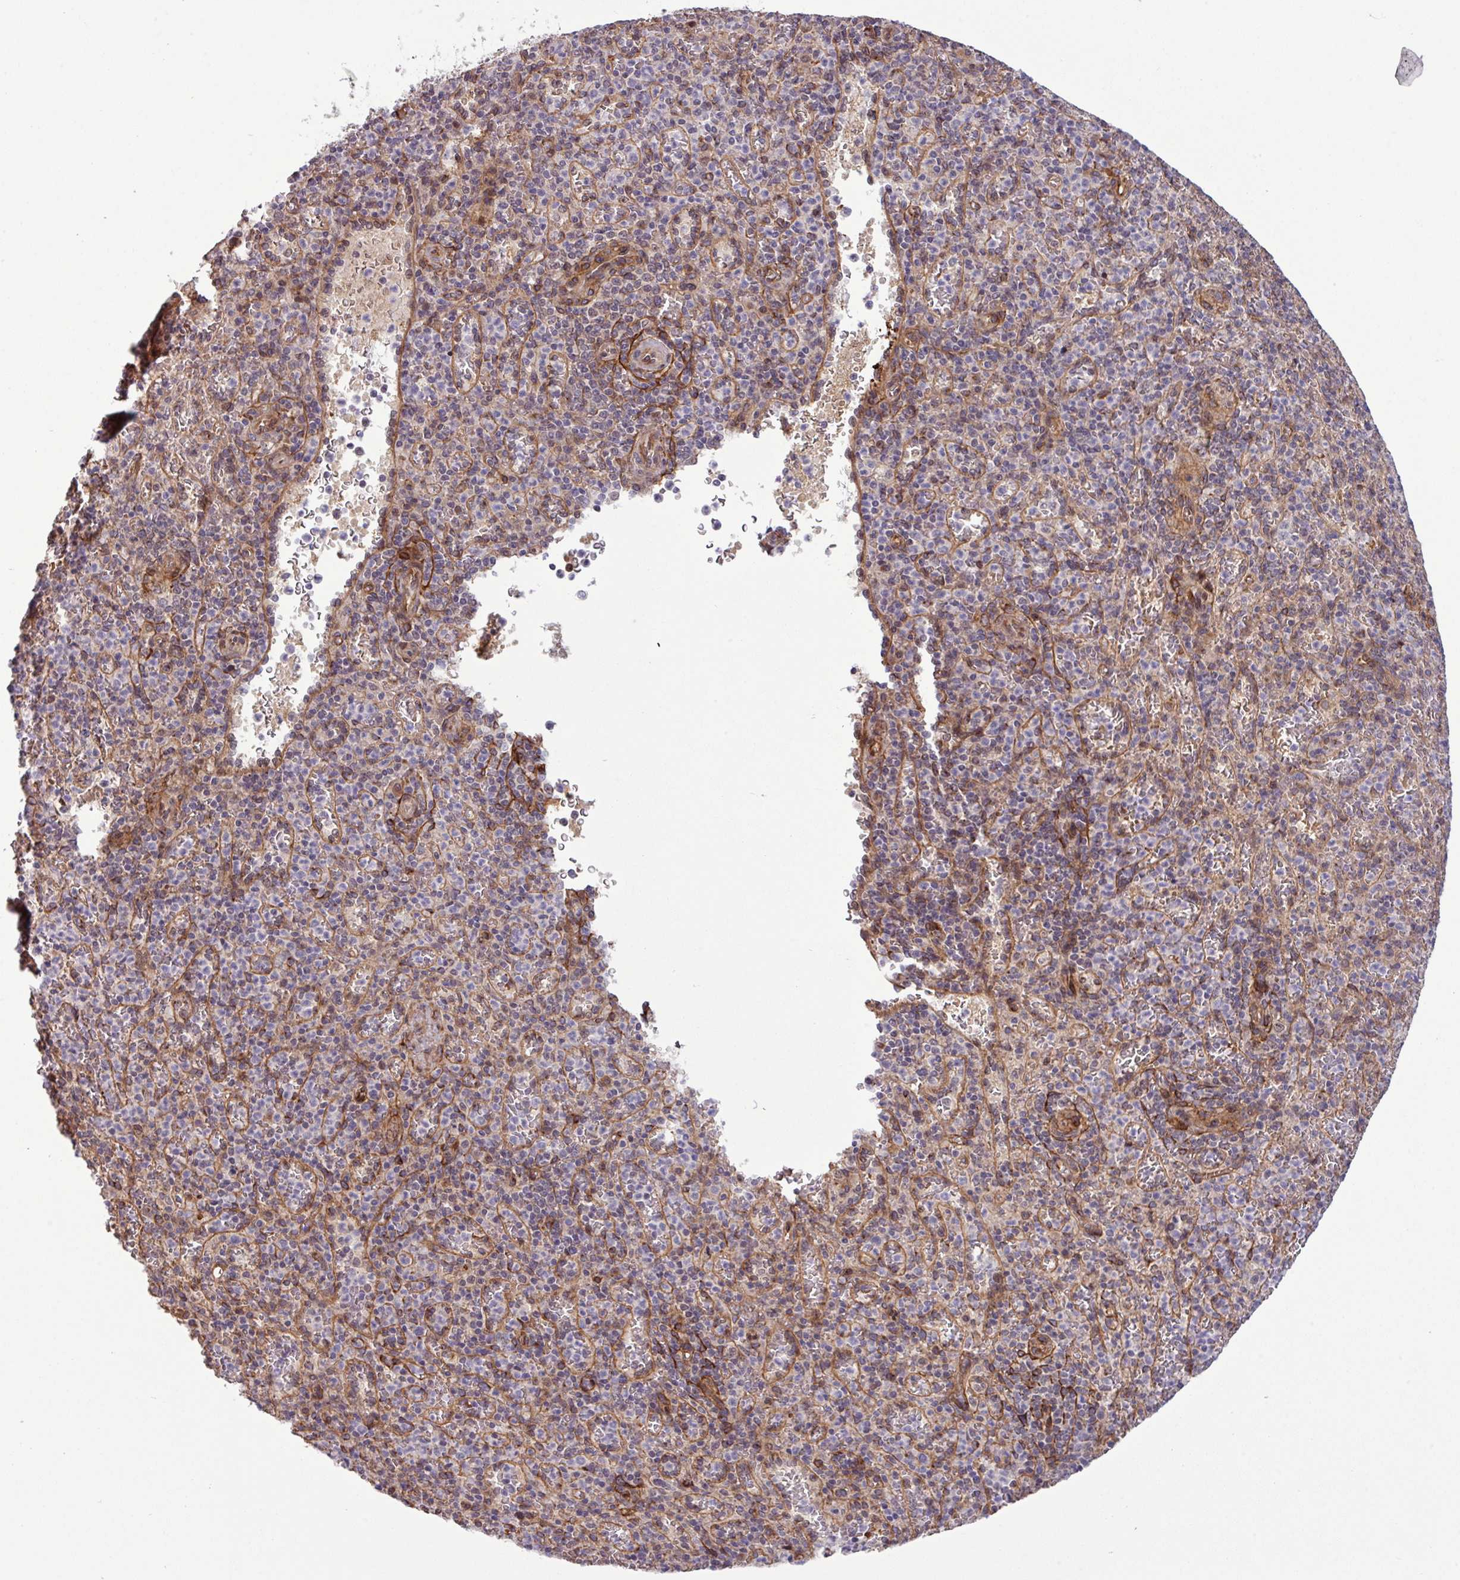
{"staining": {"intensity": "negative", "quantity": "none", "location": "none"}, "tissue": "spleen", "cell_type": "Cells in red pulp", "image_type": "normal", "snomed": [{"axis": "morphology", "description": "Normal tissue, NOS"}, {"axis": "topography", "description": "Spleen"}], "caption": "DAB (3,3'-diaminobenzidine) immunohistochemical staining of unremarkable spleen reveals no significant expression in cells in red pulp.", "gene": "C7orf50", "patient": {"sex": "female", "age": 74}}